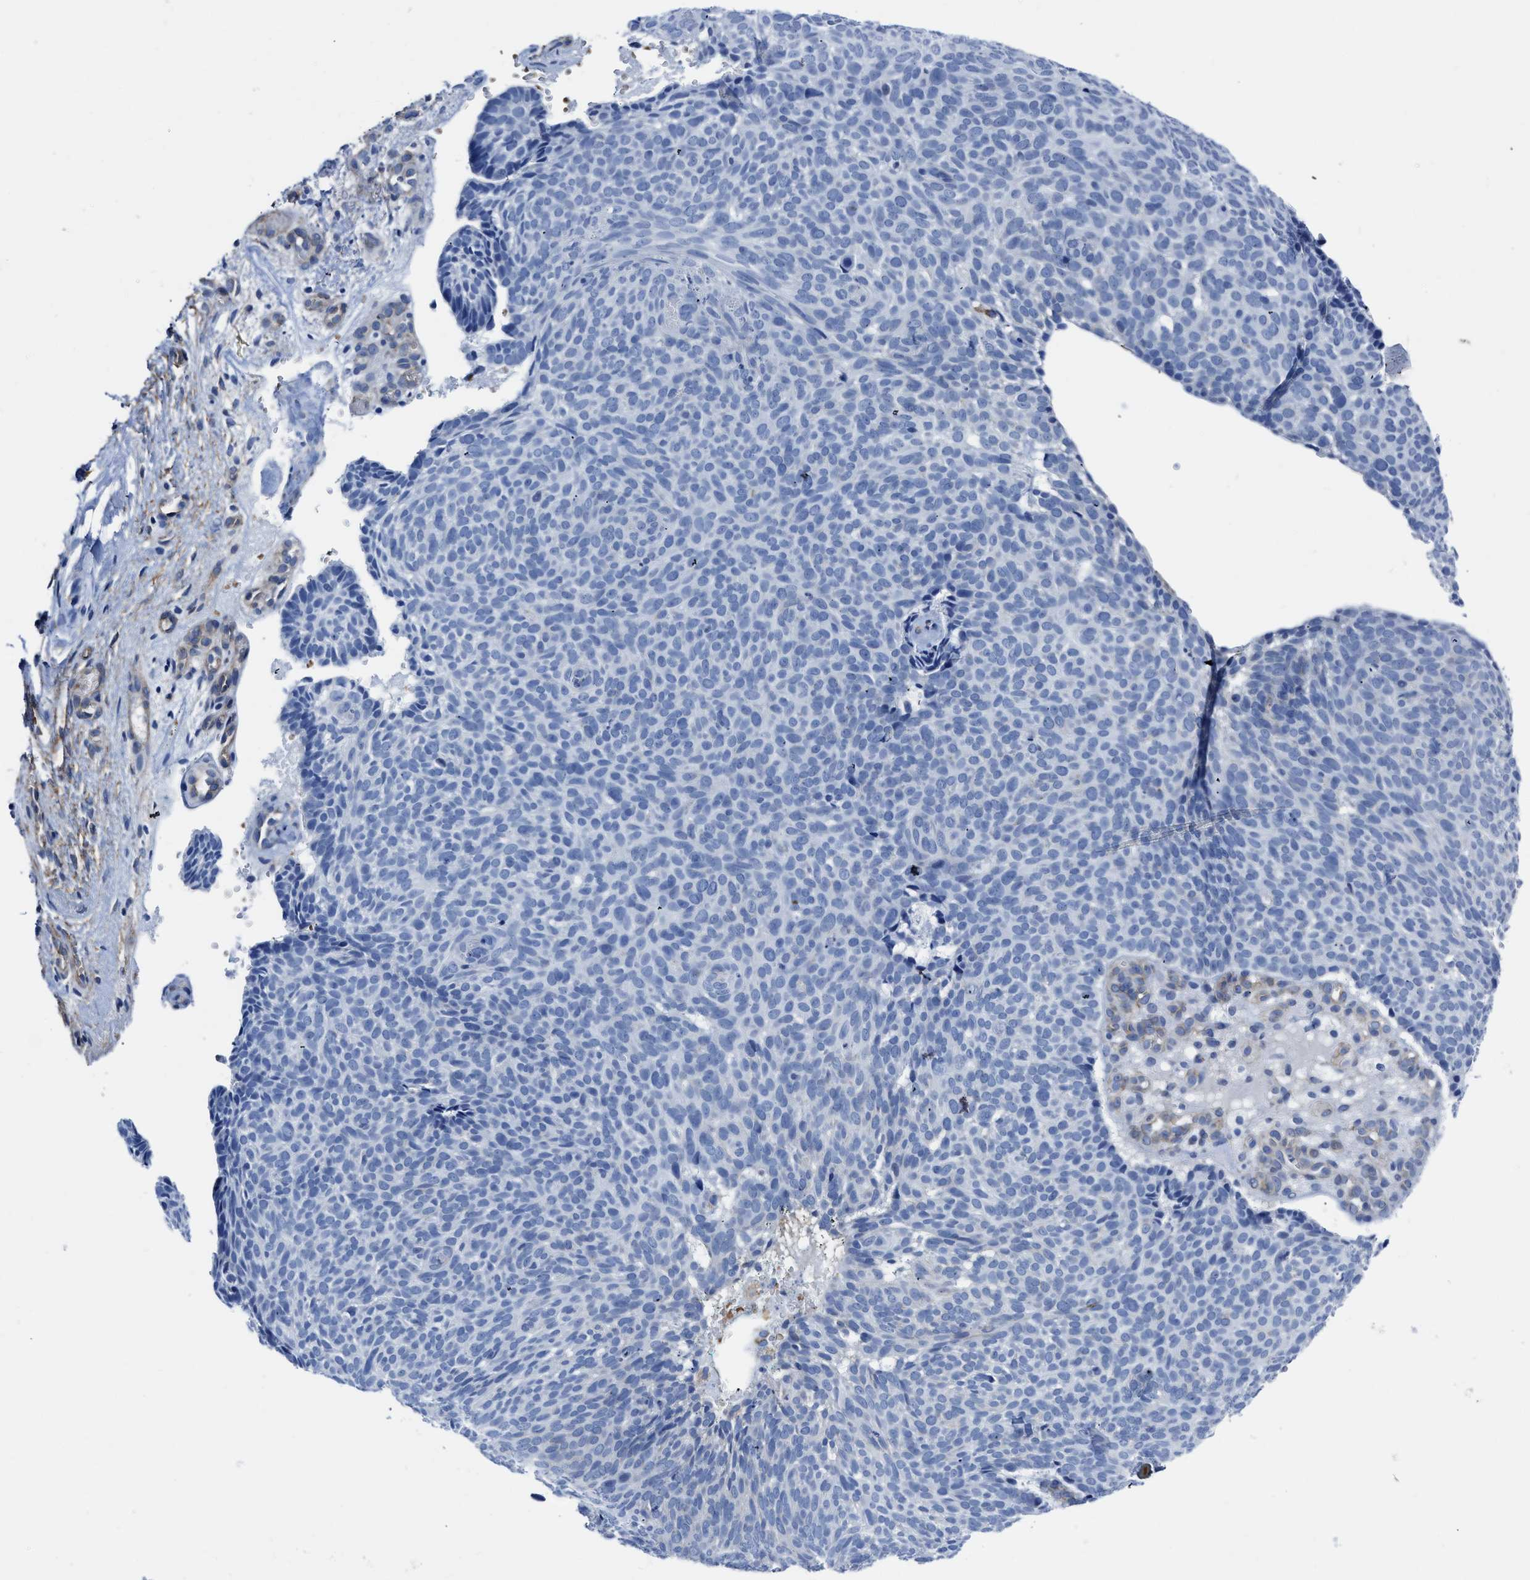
{"staining": {"intensity": "negative", "quantity": "none", "location": "none"}, "tissue": "skin cancer", "cell_type": "Tumor cells", "image_type": "cancer", "snomed": [{"axis": "morphology", "description": "Basal cell carcinoma"}, {"axis": "topography", "description": "Skin"}], "caption": "Histopathology image shows no significant protein expression in tumor cells of skin cancer (basal cell carcinoma). The staining is performed using DAB brown chromogen with nuclei counter-stained in using hematoxylin.", "gene": "KCNMB3", "patient": {"sex": "male", "age": 61}}